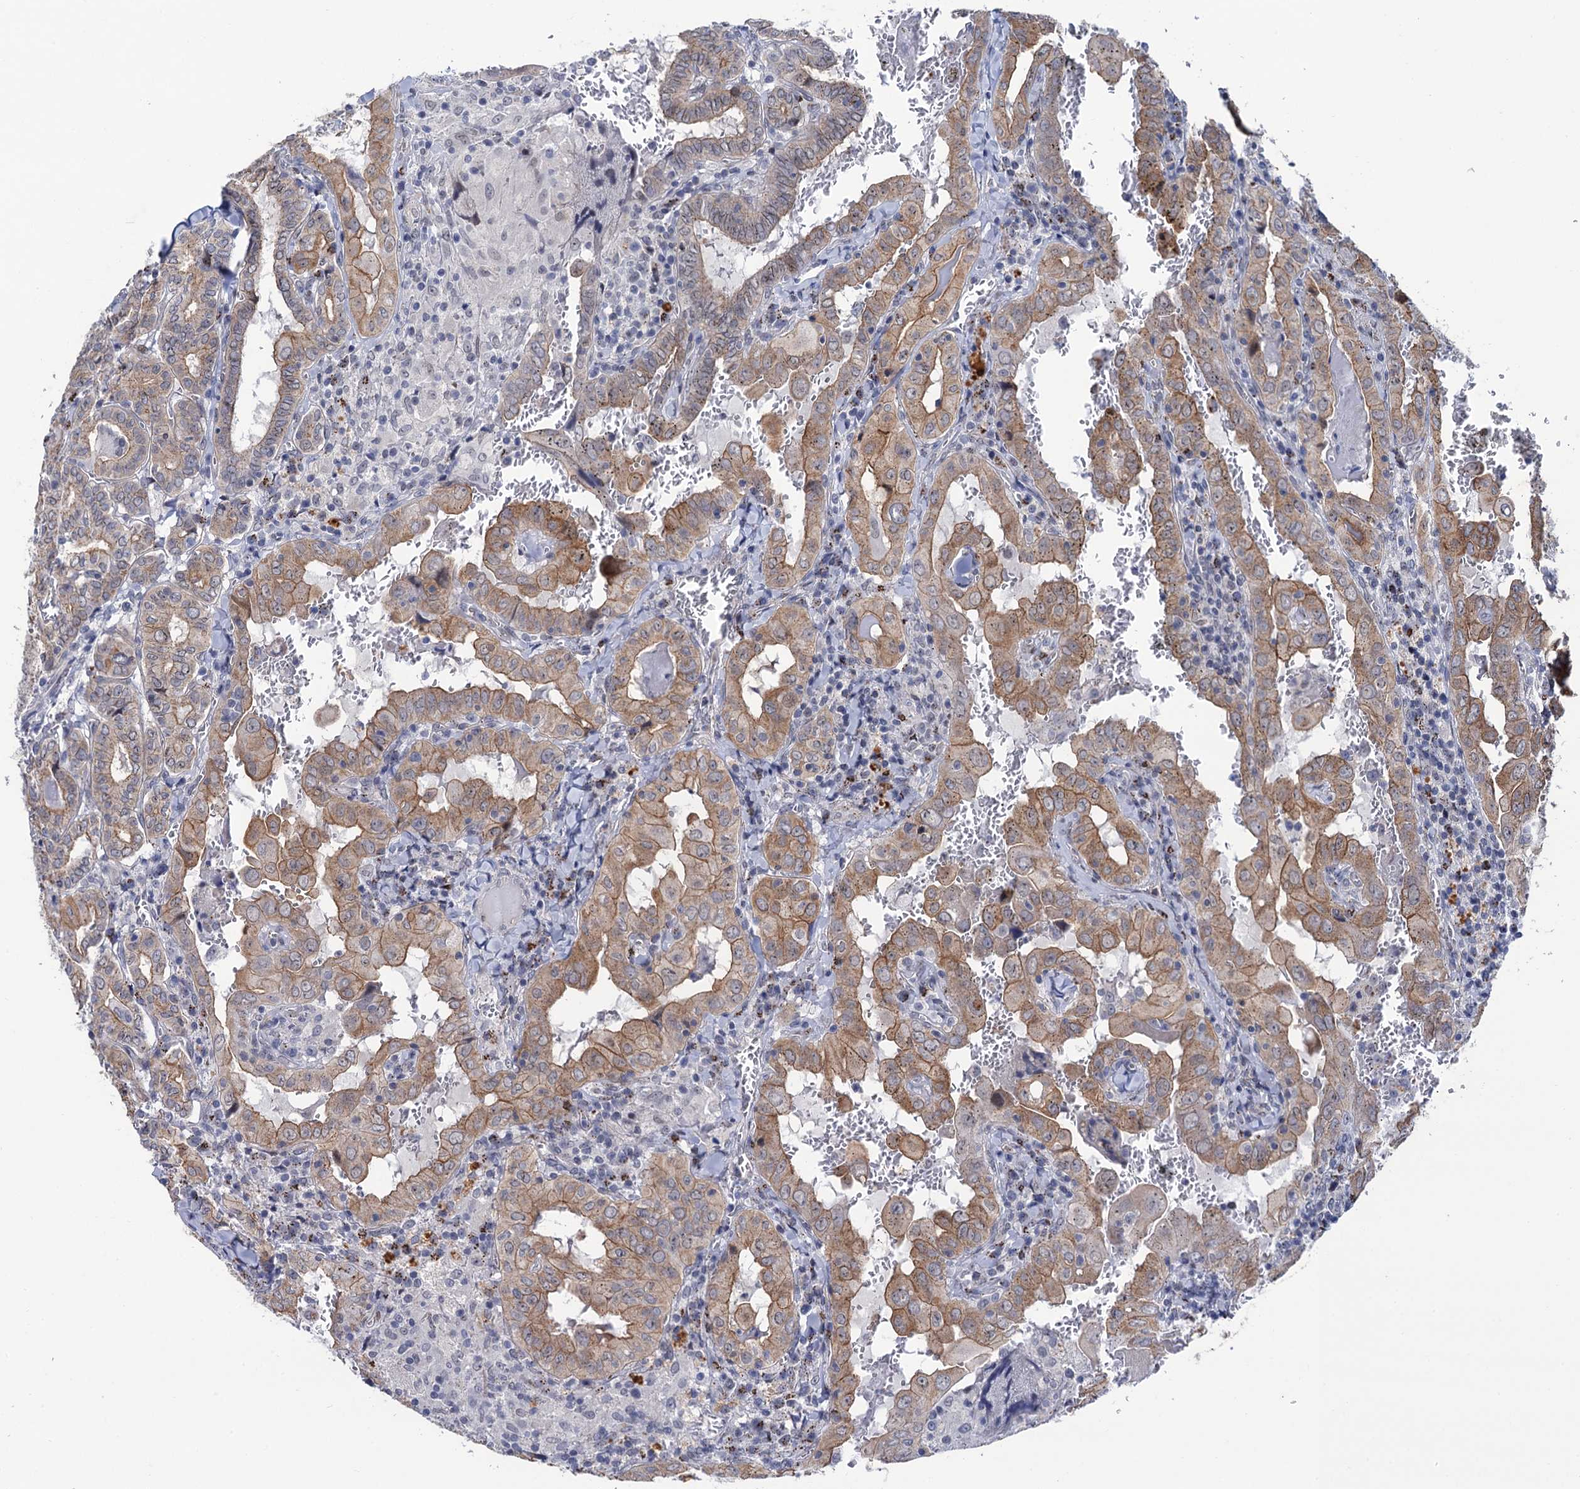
{"staining": {"intensity": "moderate", "quantity": ">75%", "location": "cytoplasmic/membranous"}, "tissue": "thyroid cancer", "cell_type": "Tumor cells", "image_type": "cancer", "snomed": [{"axis": "morphology", "description": "Papillary adenocarcinoma, NOS"}, {"axis": "topography", "description": "Thyroid gland"}], "caption": "Human thyroid cancer stained with a protein marker reveals moderate staining in tumor cells.", "gene": "THAP2", "patient": {"sex": "female", "age": 72}}